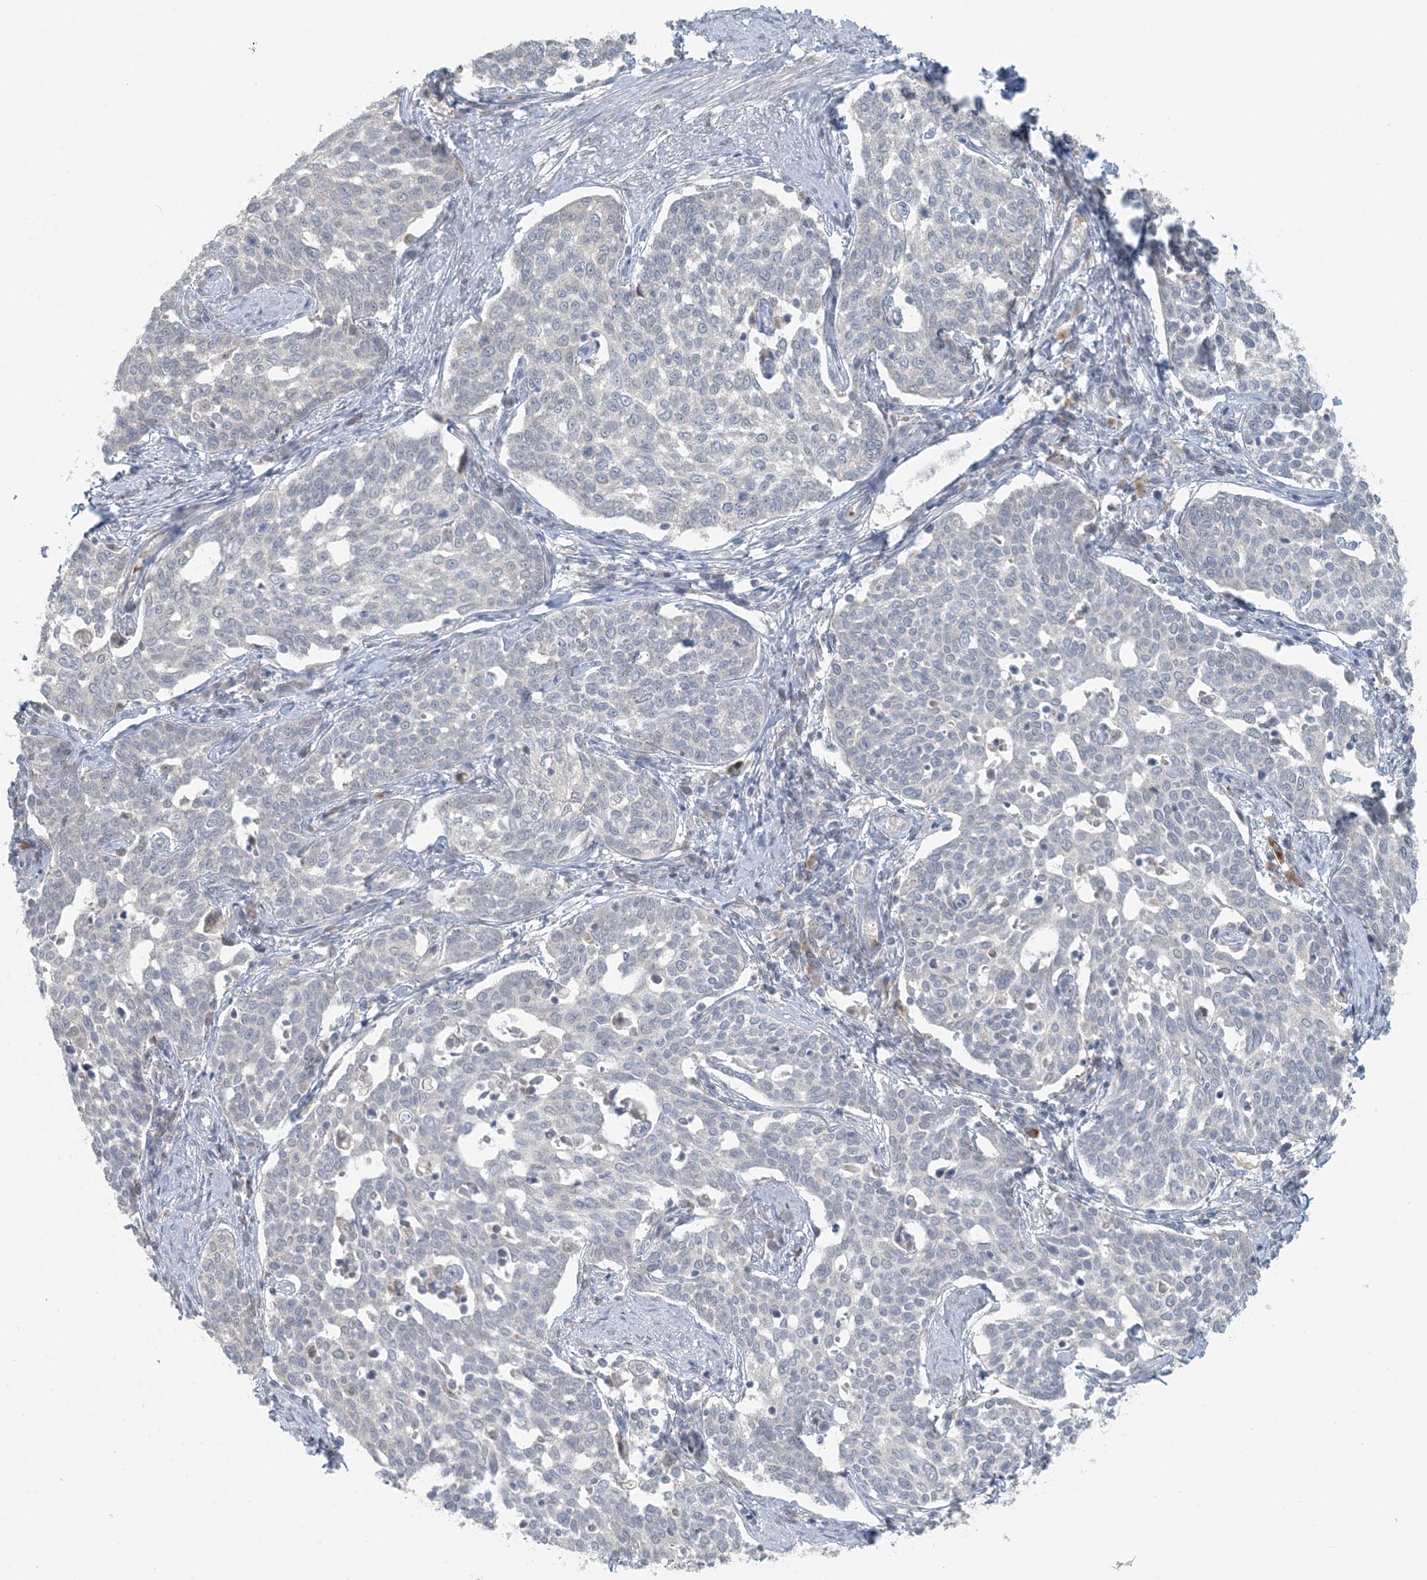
{"staining": {"intensity": "negative", "quantity": "none", "location": "none"}, "tissue": "cervical cancer", "cell_type": "Tumor cells", "image_type": "cancer", "snomed": [{"axis": "morphology", "description": "Squamous cell carcinoma, NOS"}, {"axis": "topography", "description": "Cervix"}], "caption": "Immunohistochemistry of human cervical cancer (squamous cell carcinoma) reveals no positivity in tumor cells. (DAB (3,3'-diaminobenzidine) immunohistochemistry (IHC) with hematoxylin counter stain).", "gene": "CTDNEP1", "patient": {"sex": "female", "age": 34}}